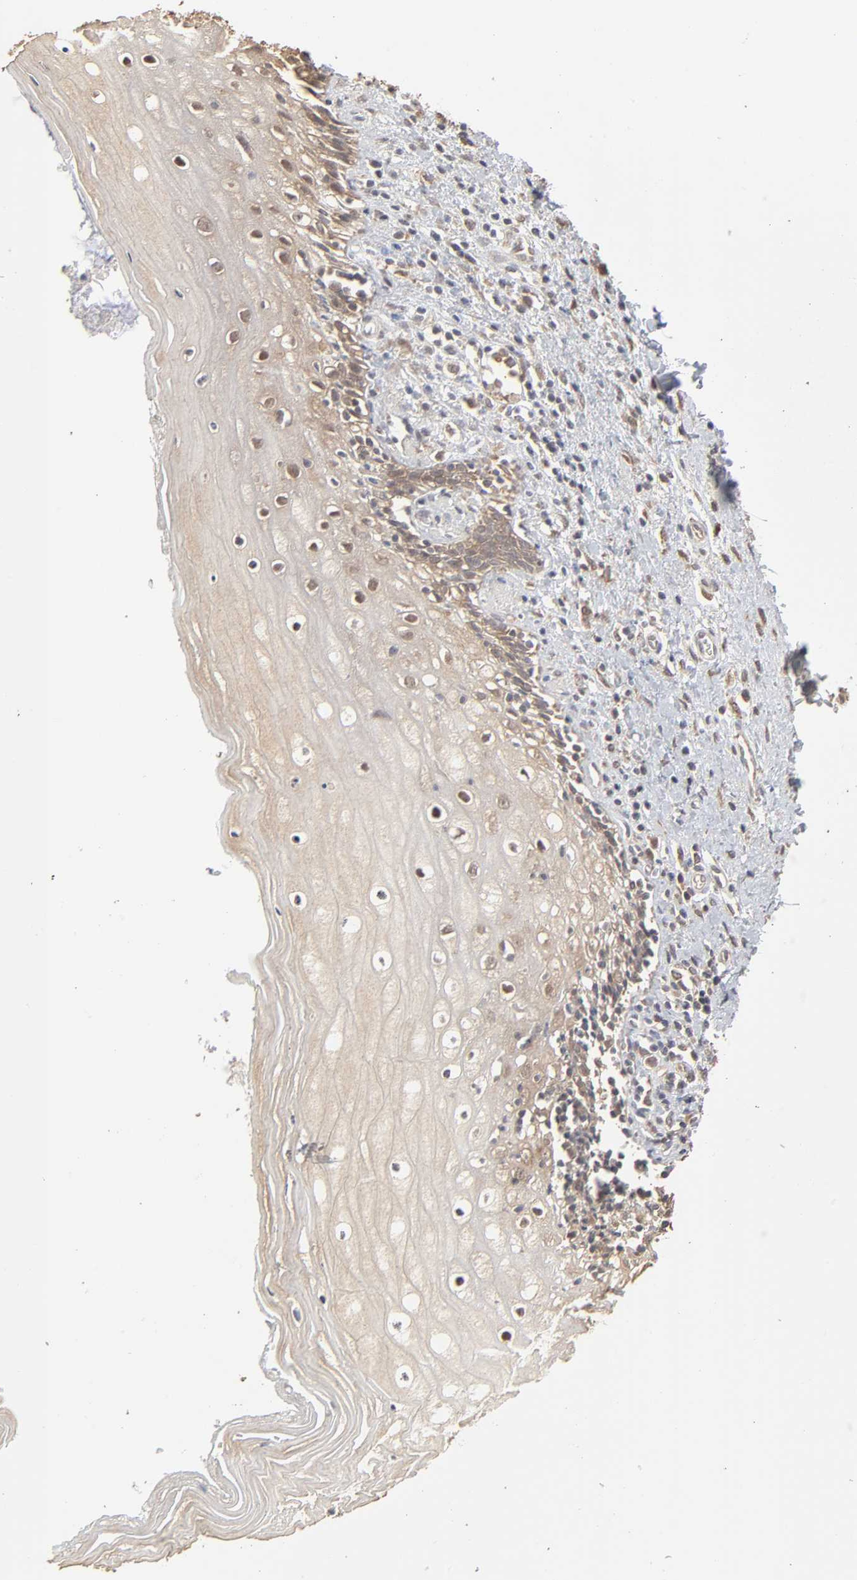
{"staining": {"intensity": "weak", "quantity": ">75%", "location": "cytoplasmic/membranous,nuclear"}, "tissue": "vagina", "cell_type": "Squamous epithelial cells", "image_type": "normal", "snomed": [{"axis": "morphology", "description": "Normal tissue, NOS"}, {"axis": "topography", "description": "Vagina"}], "caption": "High-magnification brightfield microscopy of benign vagina stained with DAB (brown) and counterstained with hematoxylin (blue). squamous epithelial cells exhibit weak cytoplasmic/membranous,nuclear staining is identified in about>75% of cells. The staining was performed using DAB to visualize the protein expression in brown, while the nuclei were stained in blue with hematoxylin (Magnification: 20x).", "gene": "SCFD1", "patient": {"sex": "female", "age": 46}}